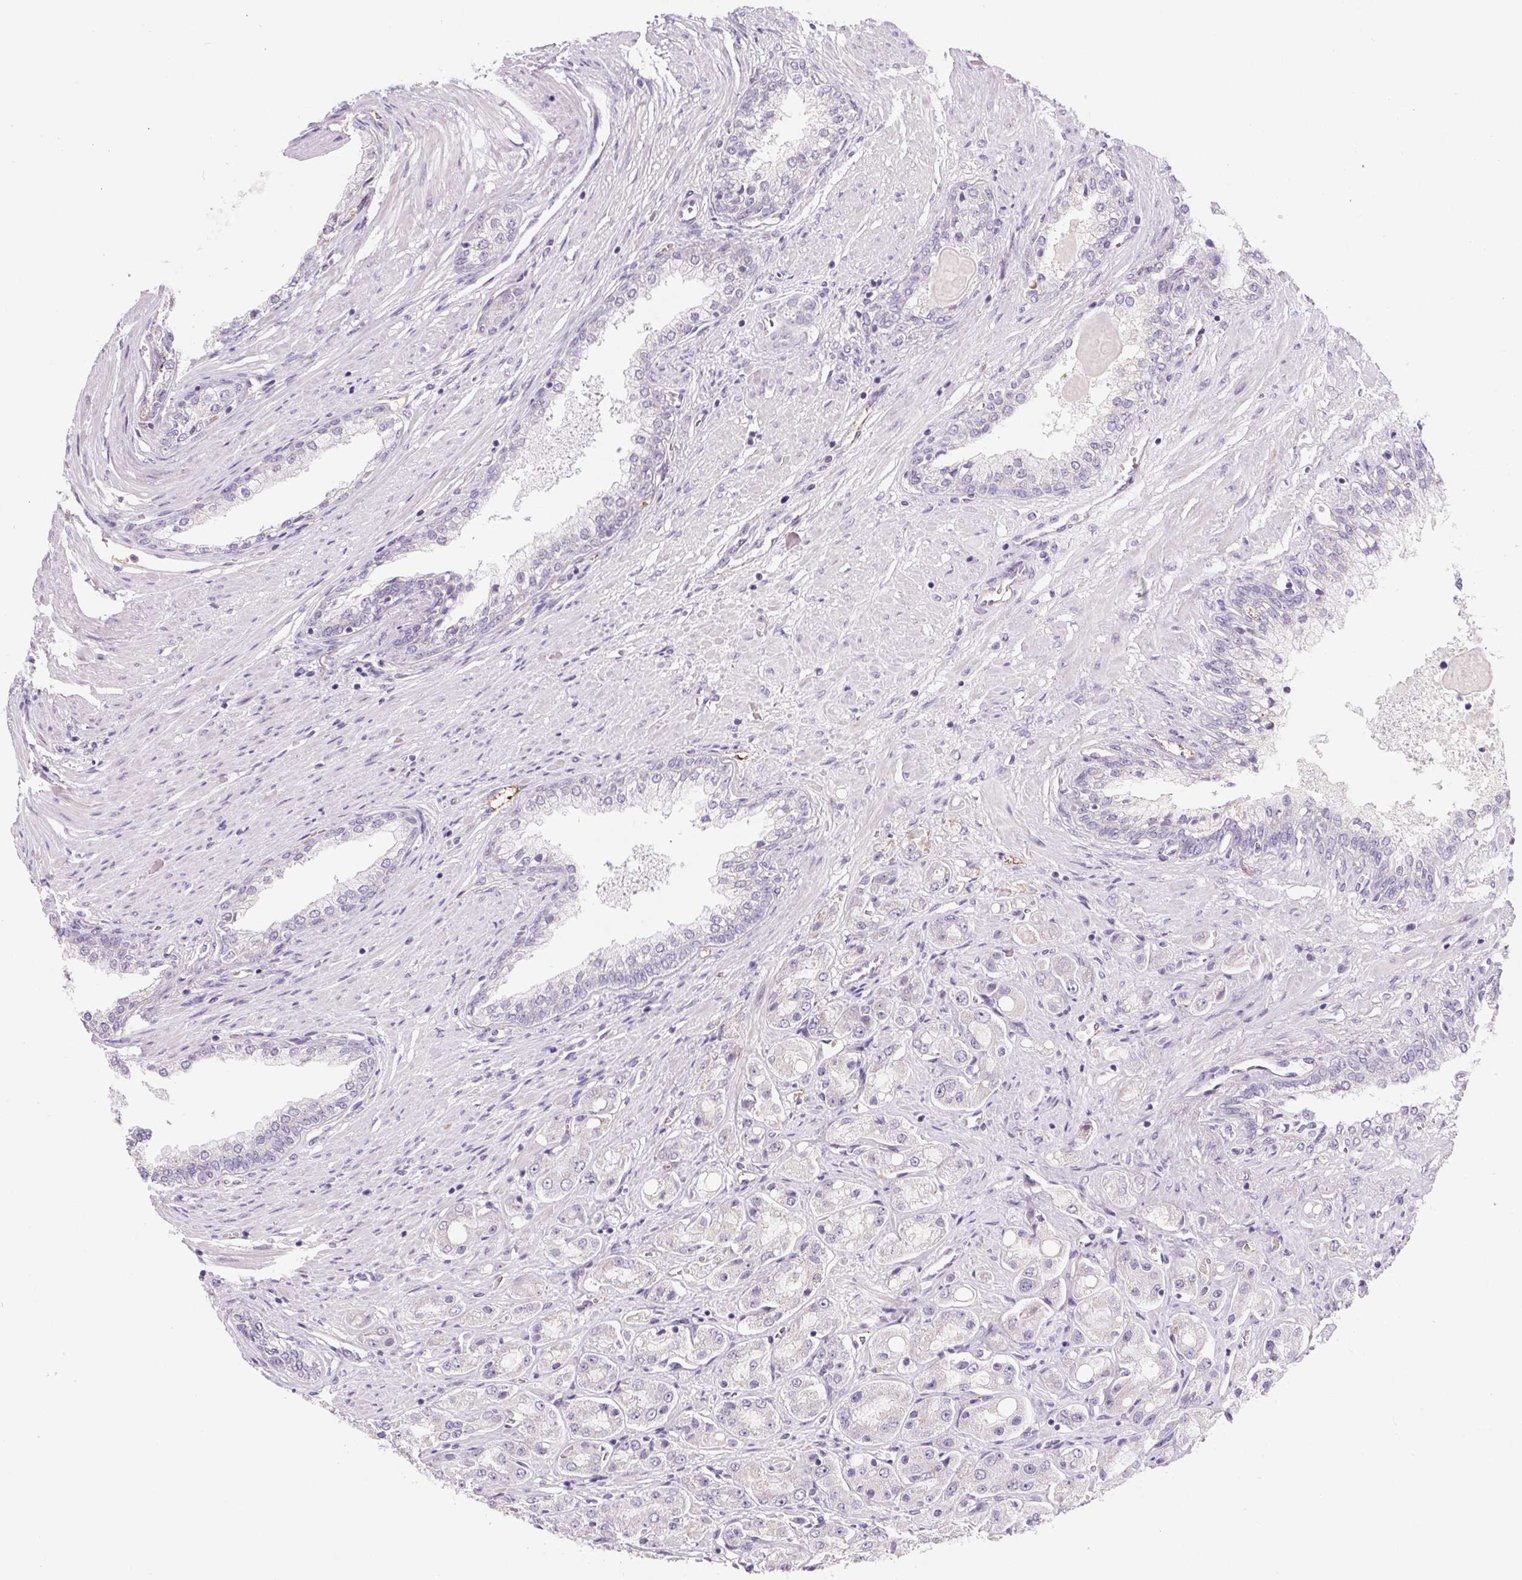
{"staining": {"intensity": "negative", "quantity": "none", "location": "none"}, "tissue": "prostate cancer", "cell_type": "Tumor cells", "image_type": "cancer", "snomed": [{"axis": "morphology", "description": "Adenocarcinoma, High grade"}, {"axis": "topography", "description": "Prostate"}], "caption": "Human adenocarcinoma (high-grade) (prostate) stained for a protein using immunohistochemistry (IHC) displays no staining in tumor cells.", "gene": "LPA", "patient": {"sex": "male", "age": 67}}